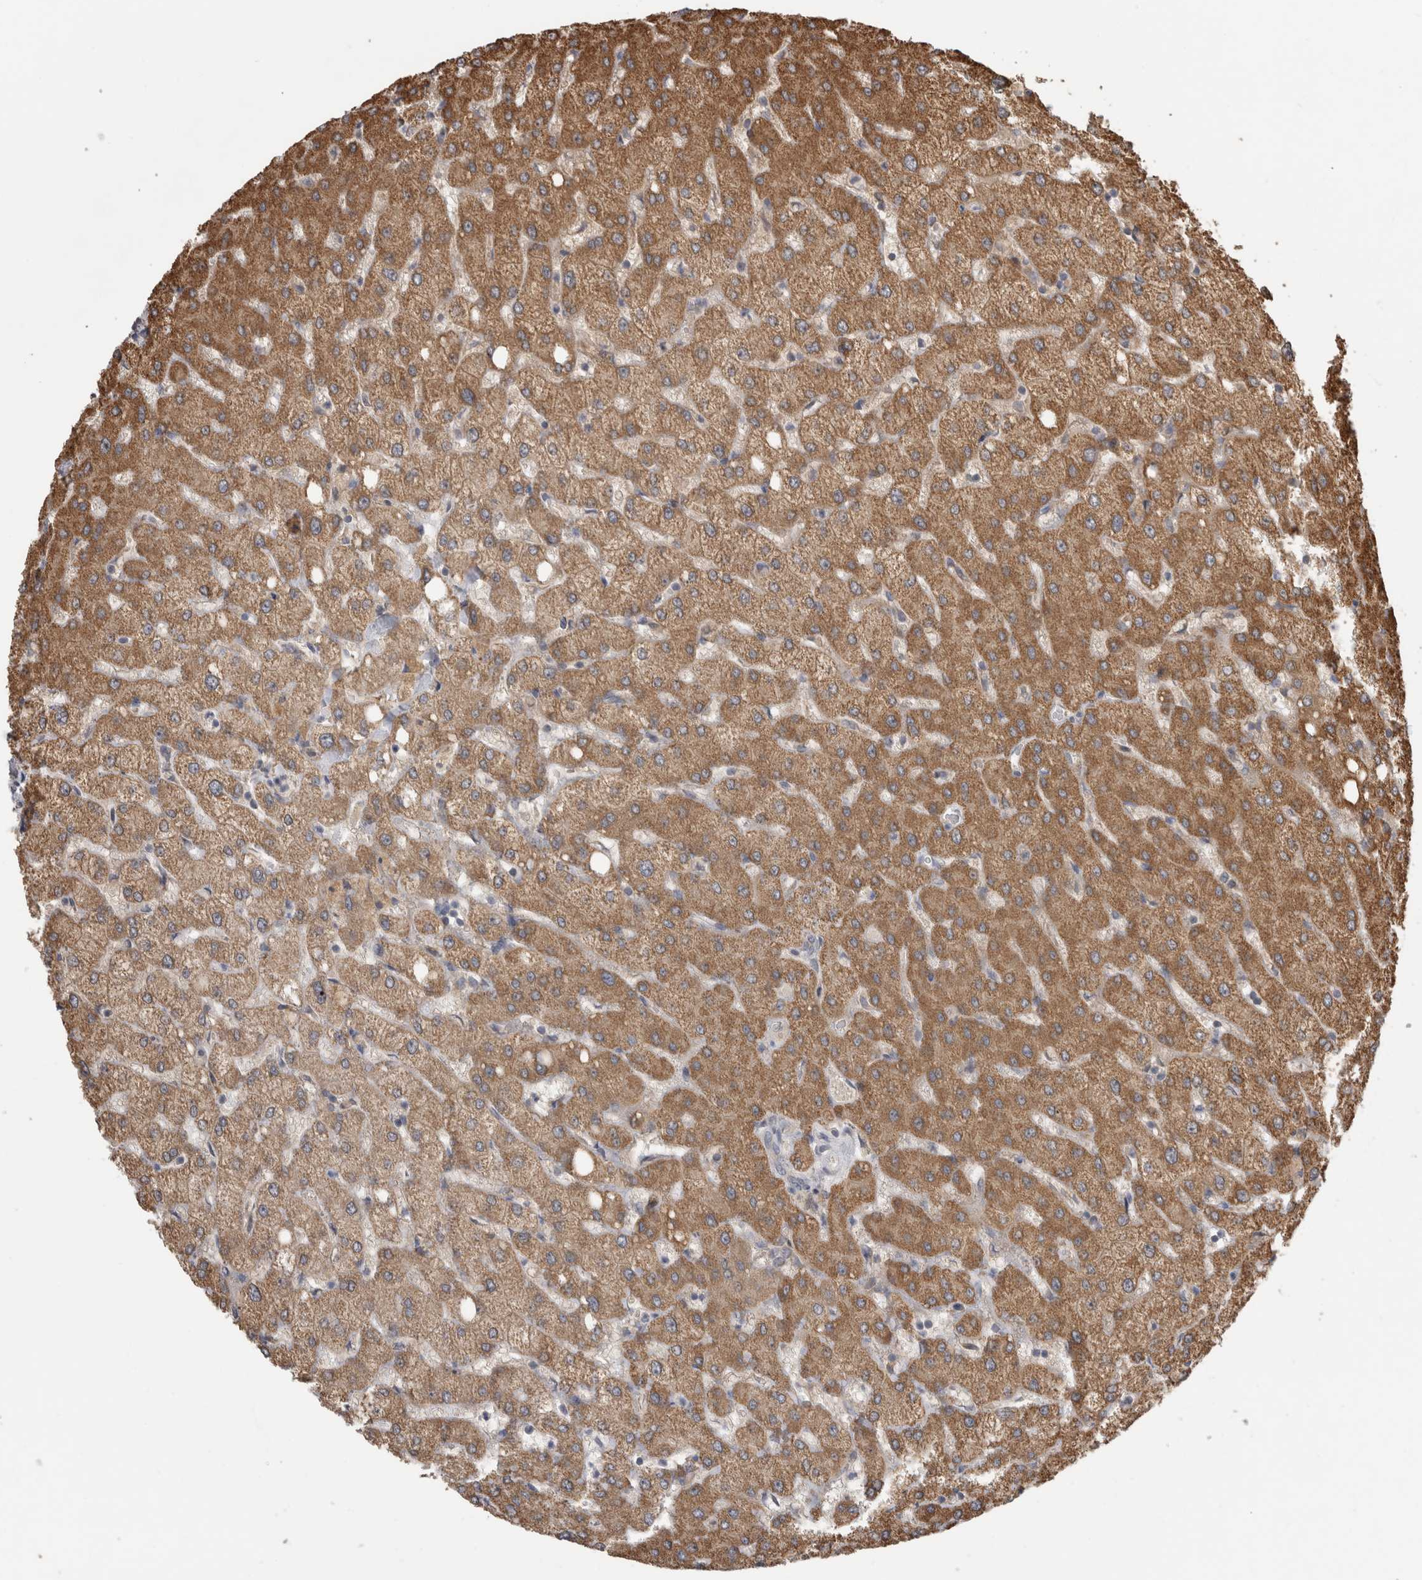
{"staining": {"intensity": "weak", "quantity": "<25%", "location": "cytoplasmic/membranous"}, "tissue": "liver", "cell_type": "Cholangiocytes", "image_type": "normal", "snomed": [{"axis": "morphology", "description": "Normal tissue, NOS"}, {"axis": "topography", "description": "Liver"}], "caption": "DAB immunohistochemical staining of benign liver shows no significant staining in cholangiocytes.", "gene": "TBCE", "patient": {"sex": "female", "age": 54}}